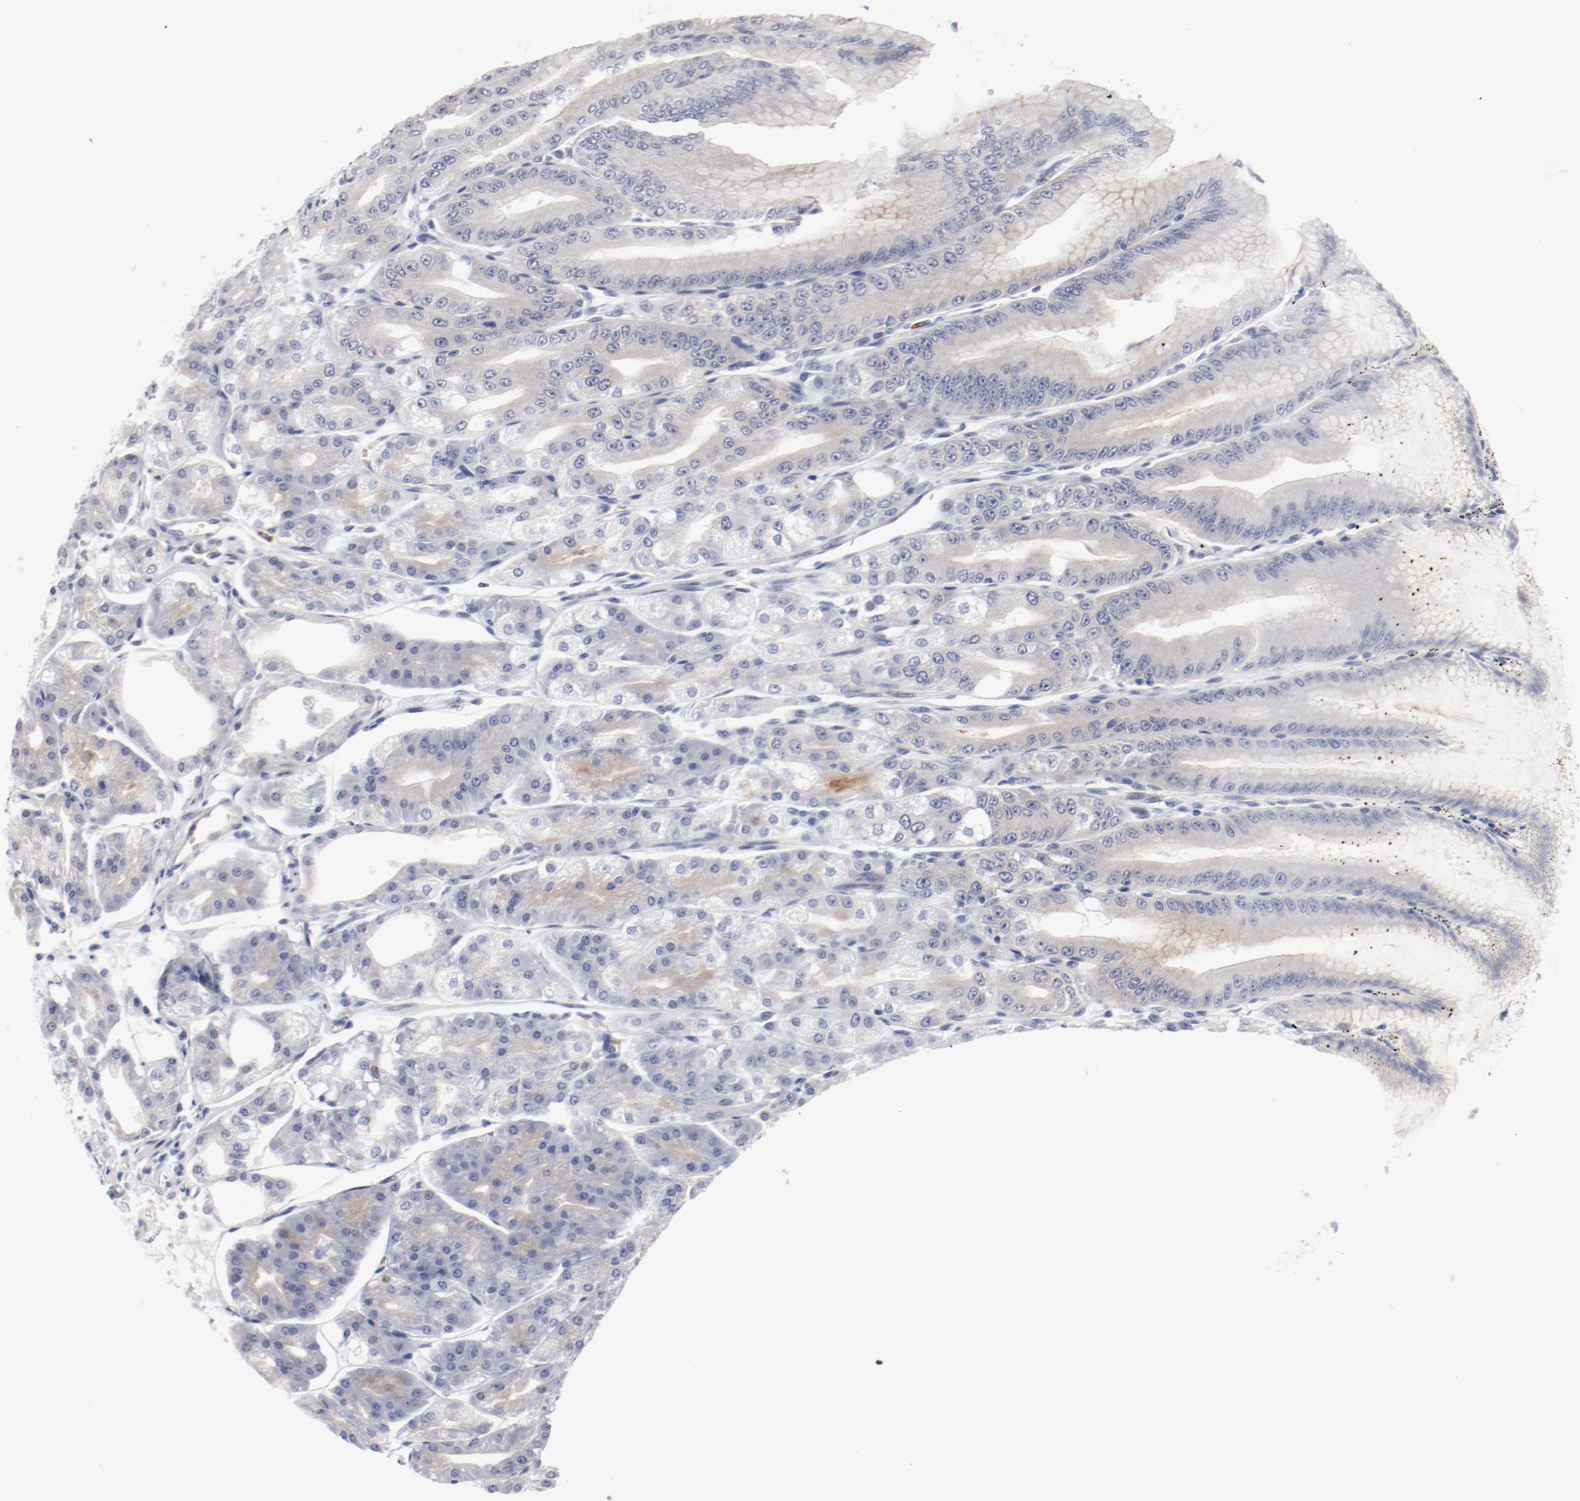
{"staining": {"intensity": "weak", "quantity": "<25%", "location": "cytoplasmic/membranous"}, "tissue": "stomach", "cell_type": "Glandular cells", "image_type": "normal", "snomed": [{"axis": "morphology", "description": "Normal tissue, NOS"}, {"axis": "topography", "description": "Stomach, lower"}], "caption": "IHC histopathology image of benign stomach: stomach stained with DAB (3,3'-diaminobenzidine) displays no significant protein expression in glandular cells.", "gene": "GPR143", "patient": {"sex": "male", "age": 71}}